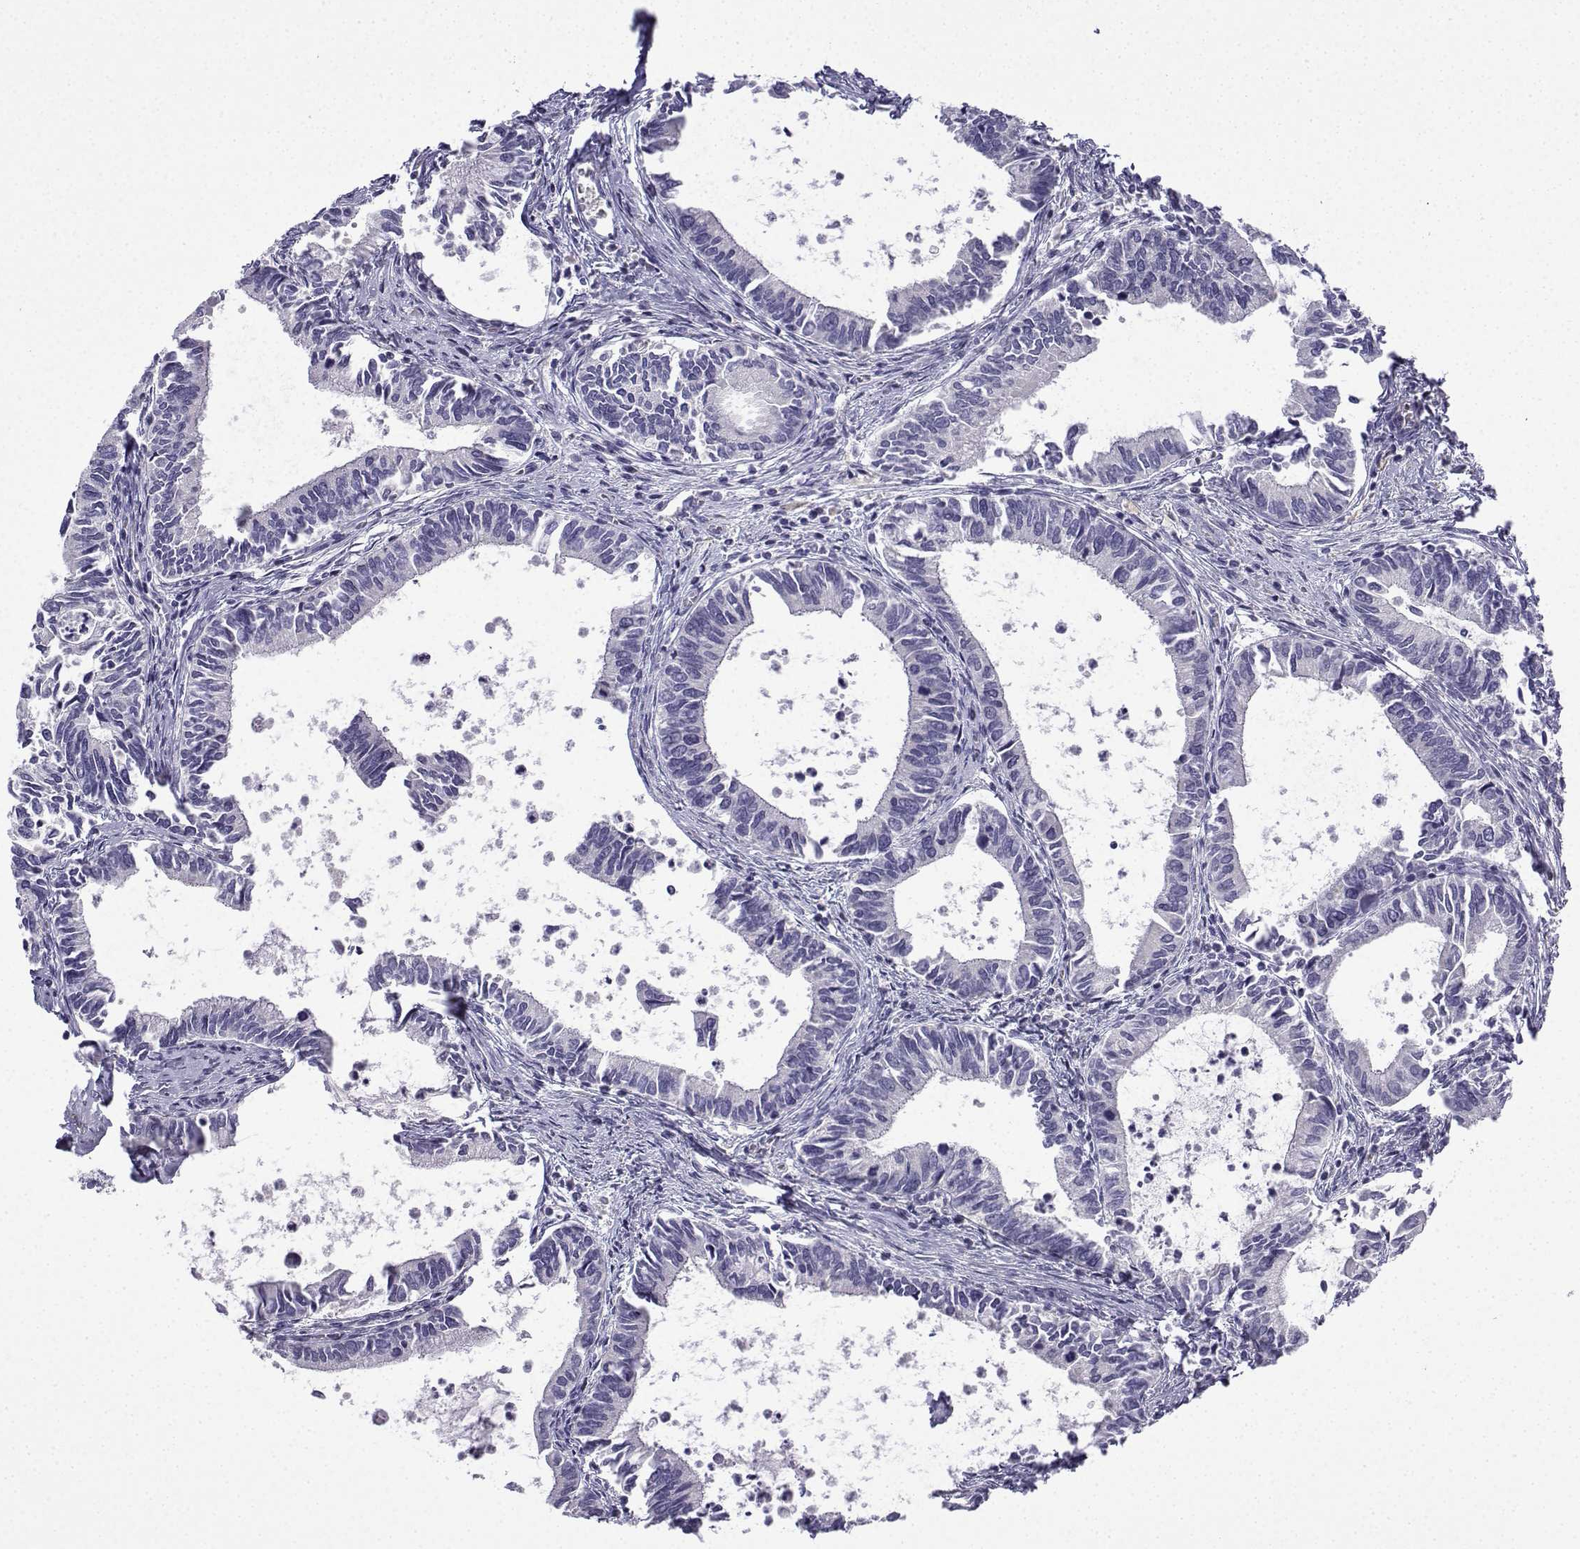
{"staining": {"intensity": "negative", "quantity": "none", "location": "none"}, "tissue": "cervical cancer", "cell_type": "Tumor cells", "image_type": "cancer", "snomed": [{"axis": "morphology", "description": "Adenocarcinoma, NOS"}, {"axis": "topography", "description": "Cervix"}], "caption": "IHC image of adenocarcinoma (cervical) stained for a protein (brown), which demonstrates no staining in tumor cells. (DAB immunohistochemistry (IHC) with hematoxylin counter stain).", "gene": "SPACA7", "patient": {"sex": "female", "age": 42}}